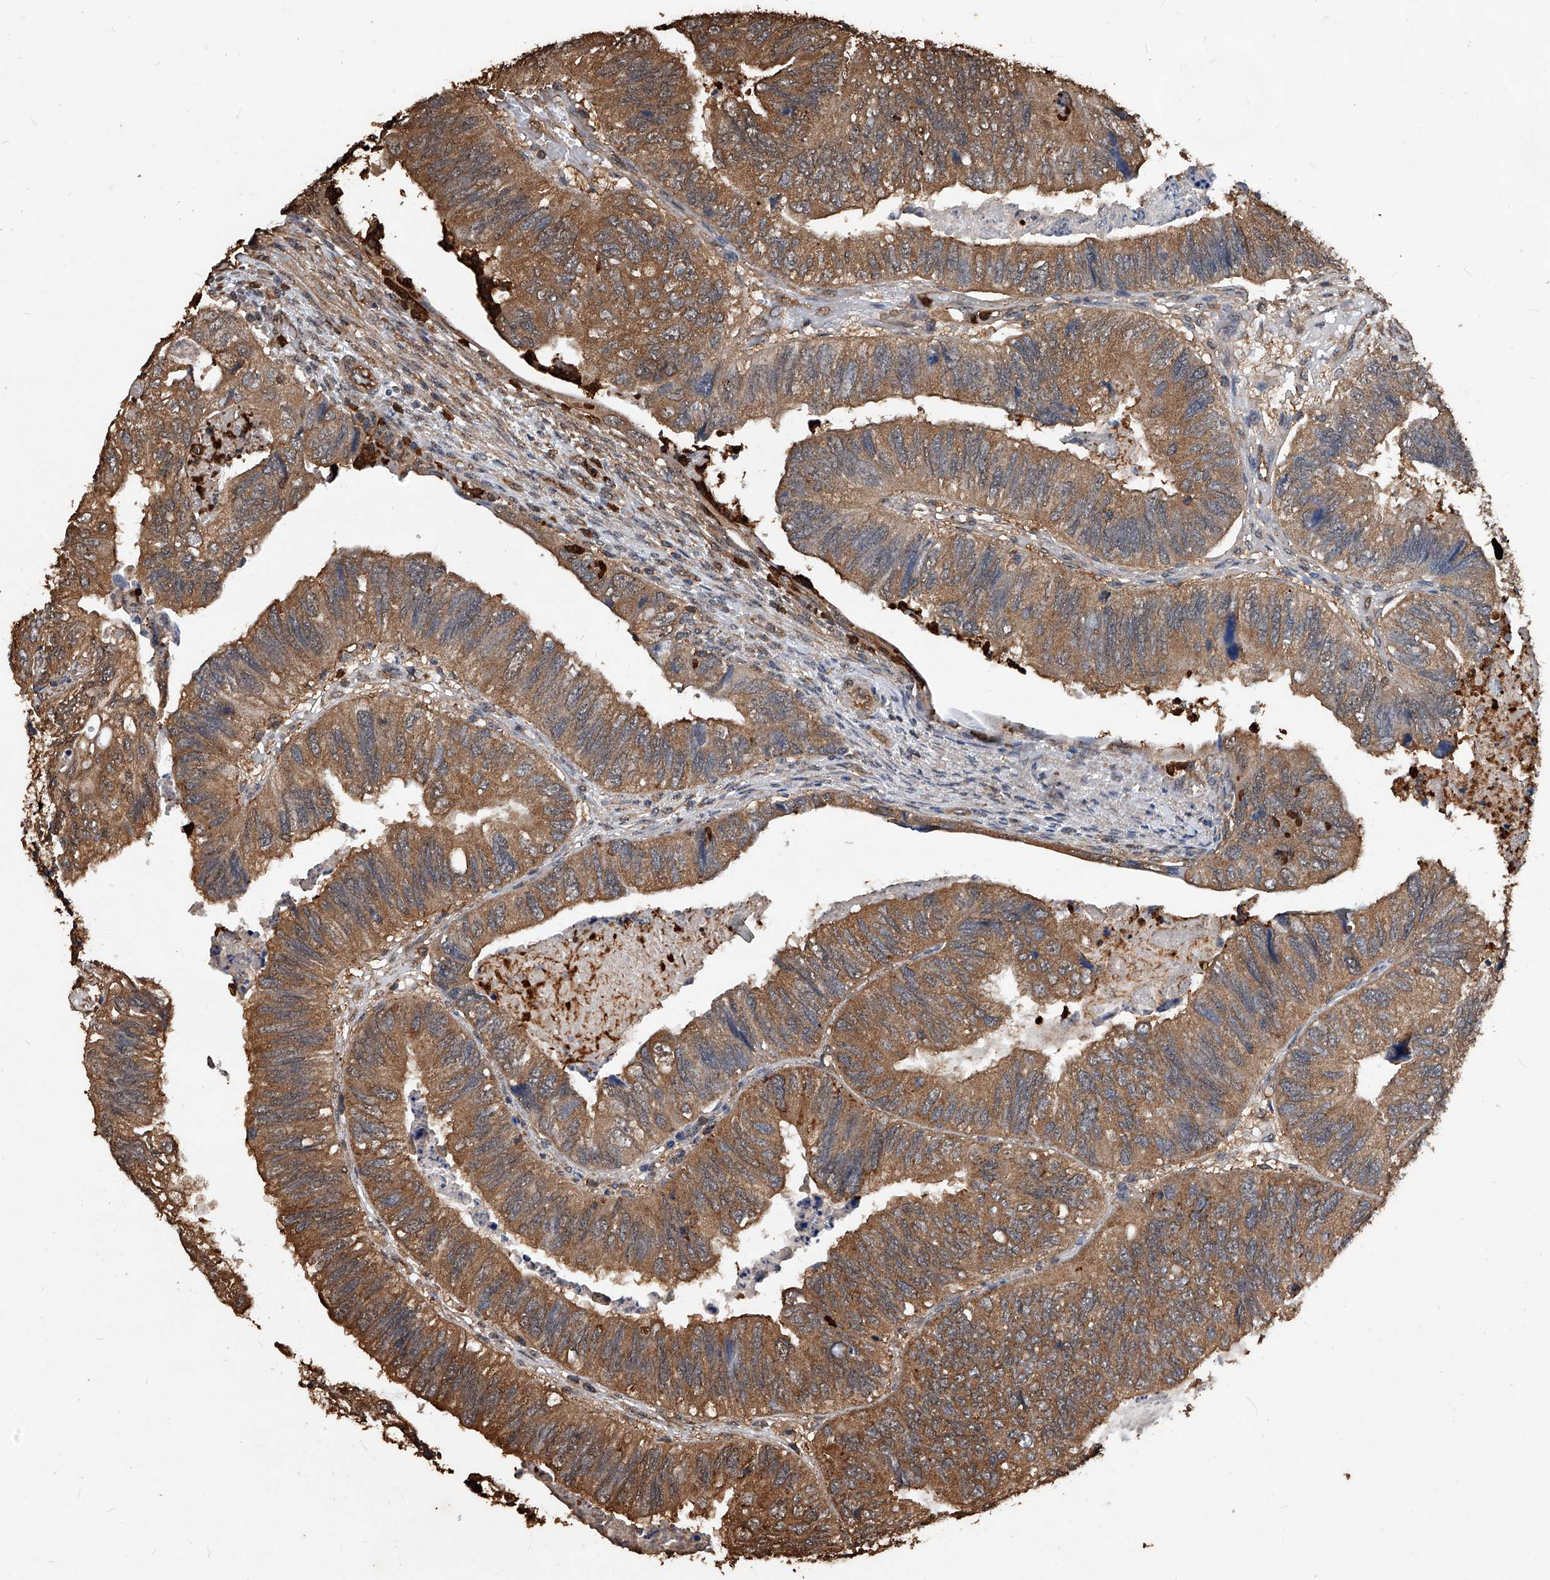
{"staining": {"intensity": "moderate", "quantity": ">75%", "location": "cytoplasmic/membranous"}, "tissue": "colorectal cancer", "cell_type": "Tumor cells", "image_type": "cancer", "snomed": [{"axis": "morphology", "description": "Adenocarcinoma, NOS"}, {"axis": "topography", "description": "Rectum"}], "caption": "Immunohistochemical staining of colorectal cancer exhibits medium levels of moderate cytoplasmic/membranous protein positivity in about >75% of tumor cells.", "gene": "UCP2", "patient": {"sex": "male", "age": 63}}